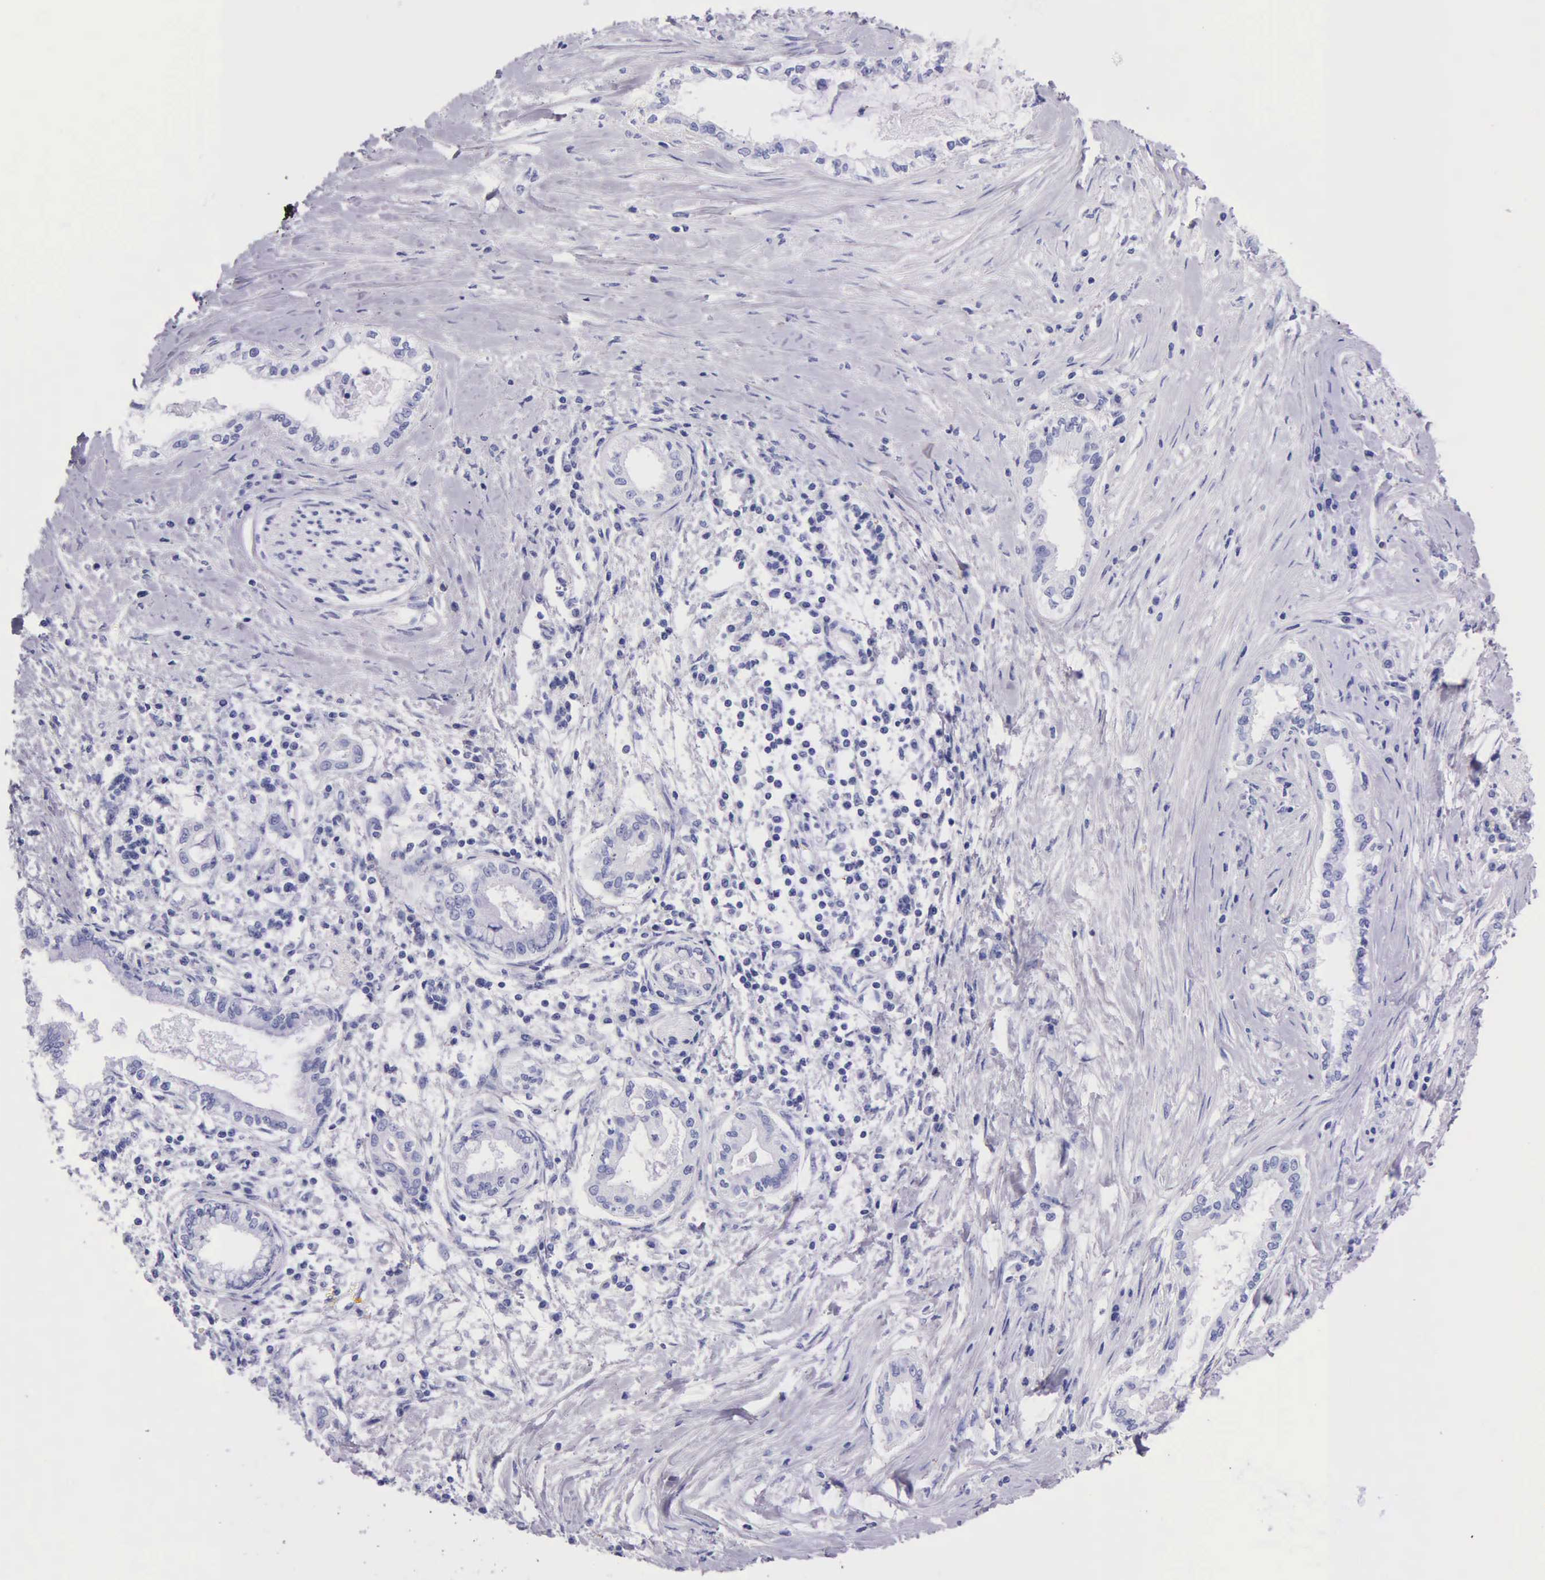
{"staining": {"intensity": "negative", "quantity": "none", "location": "none"}, "tissue": "pancreatic cancer", "cell_type": "Tumor cells", "image_type": "cancer", "snomed": [{"axis": "morphology", "description": "Adenocarcinoma, NOS"}, {"axis": "topography", "description": "Pancreas"}], "caption": "An immunohistochemistry (IHC) image of pancreatic cancer (adenocarcinoma) is shown. There is no staining in tumor cells of pancreatic cancer (adenocarcinoma).", "gene": "KLK3", "patient": {"sex": "female", "age": 64}}